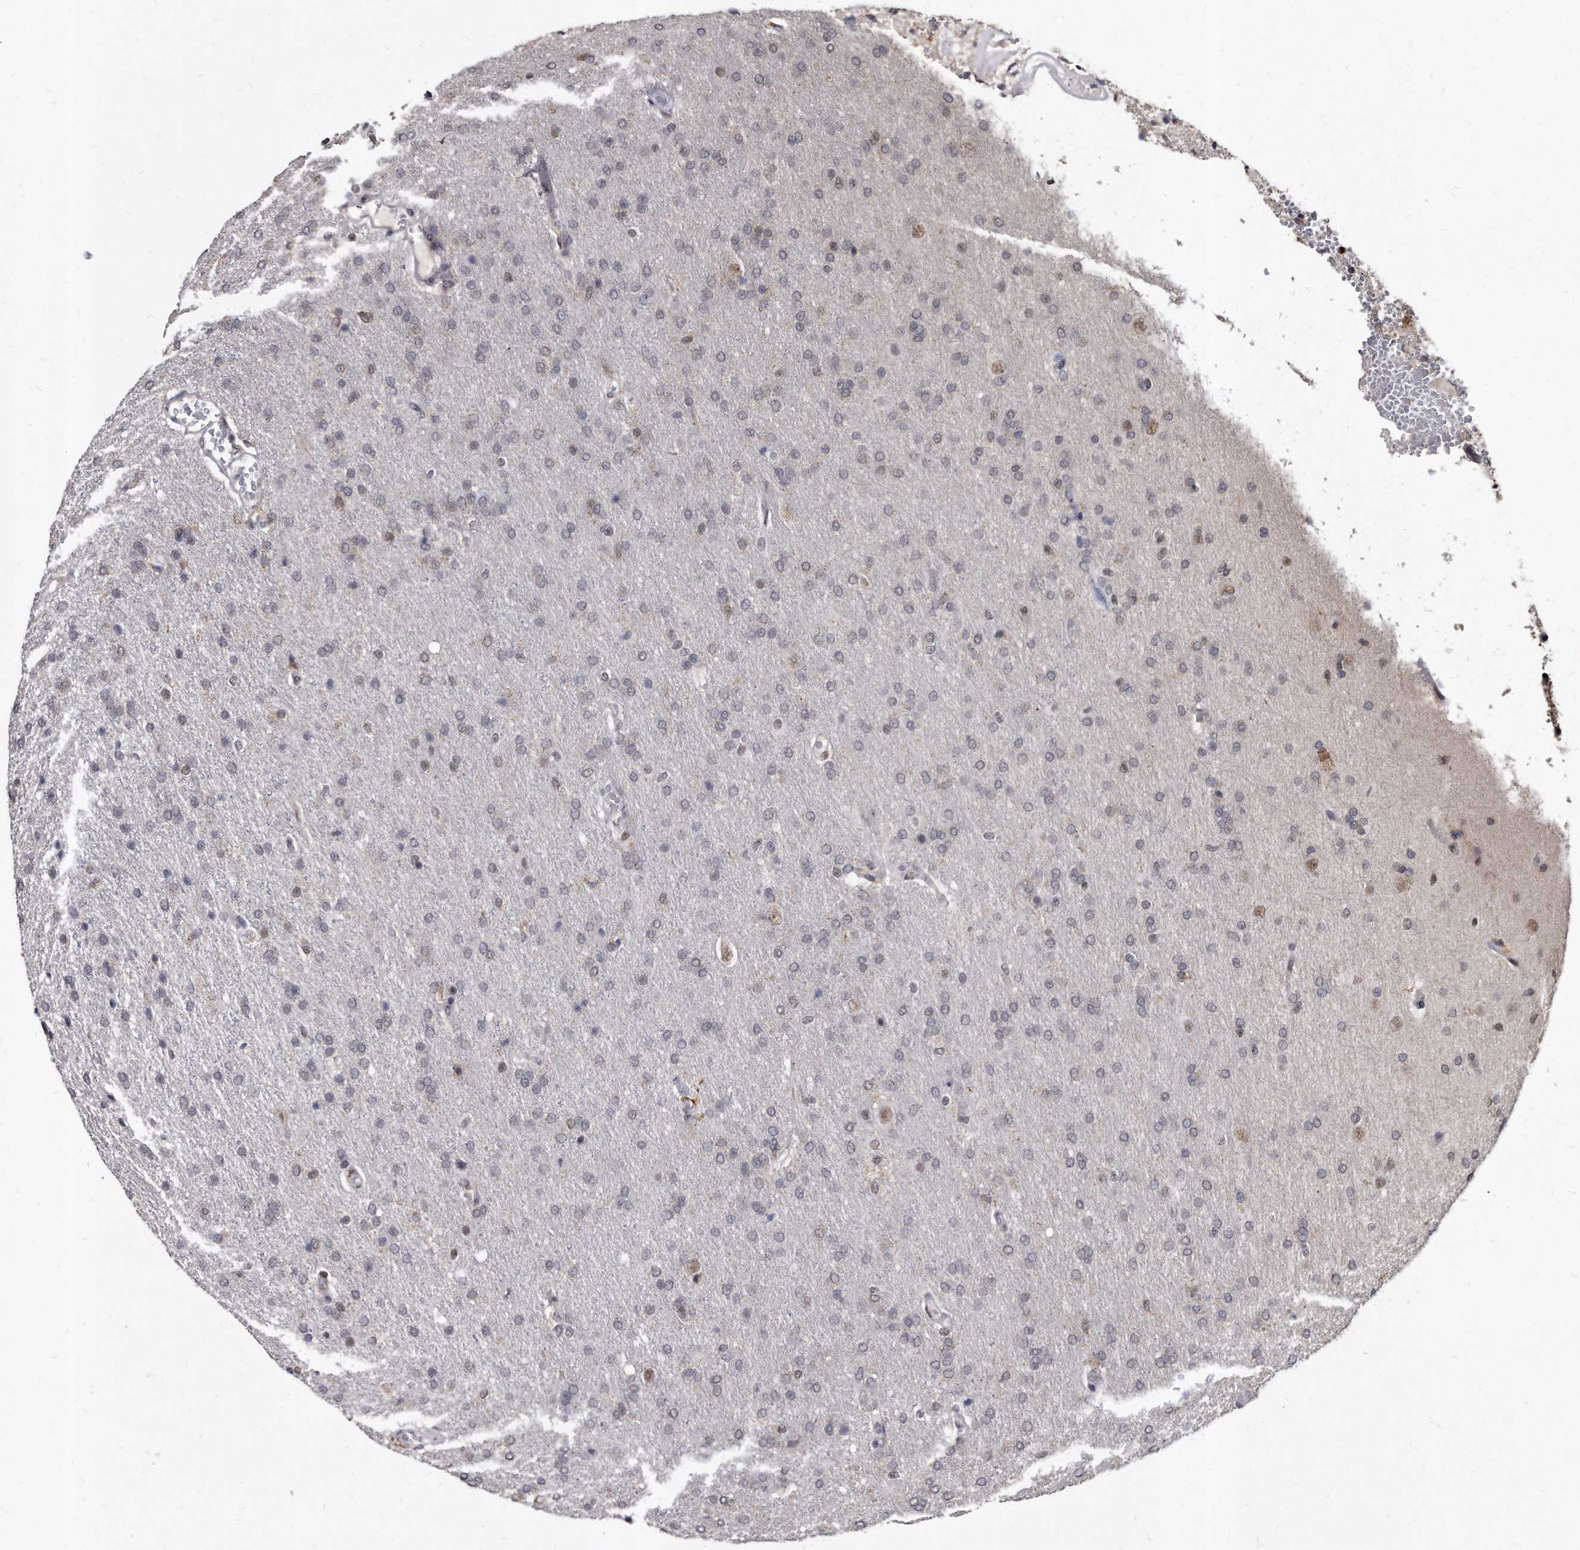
{"staining": {"intensity": "negative", "quantity": "none", "location": "none"}, "tissue": "glioma", "cell_type": "Tumor cells", "image_type": "cancer", "snomed": [{"axis": "morphology", "description": "Glioma, malignant, High grade"}, {"axis": "topography", "description": "Brain"}], "caption": "Immunohistochemistry micrograph of neoplastic tissue: glioma stained with DAB (3,3'-diaminobenzidine) shows no significant protein expression in tumor cells.", "gene": "KLHDC3", "patient": {"sex": "male", "age": 72}}